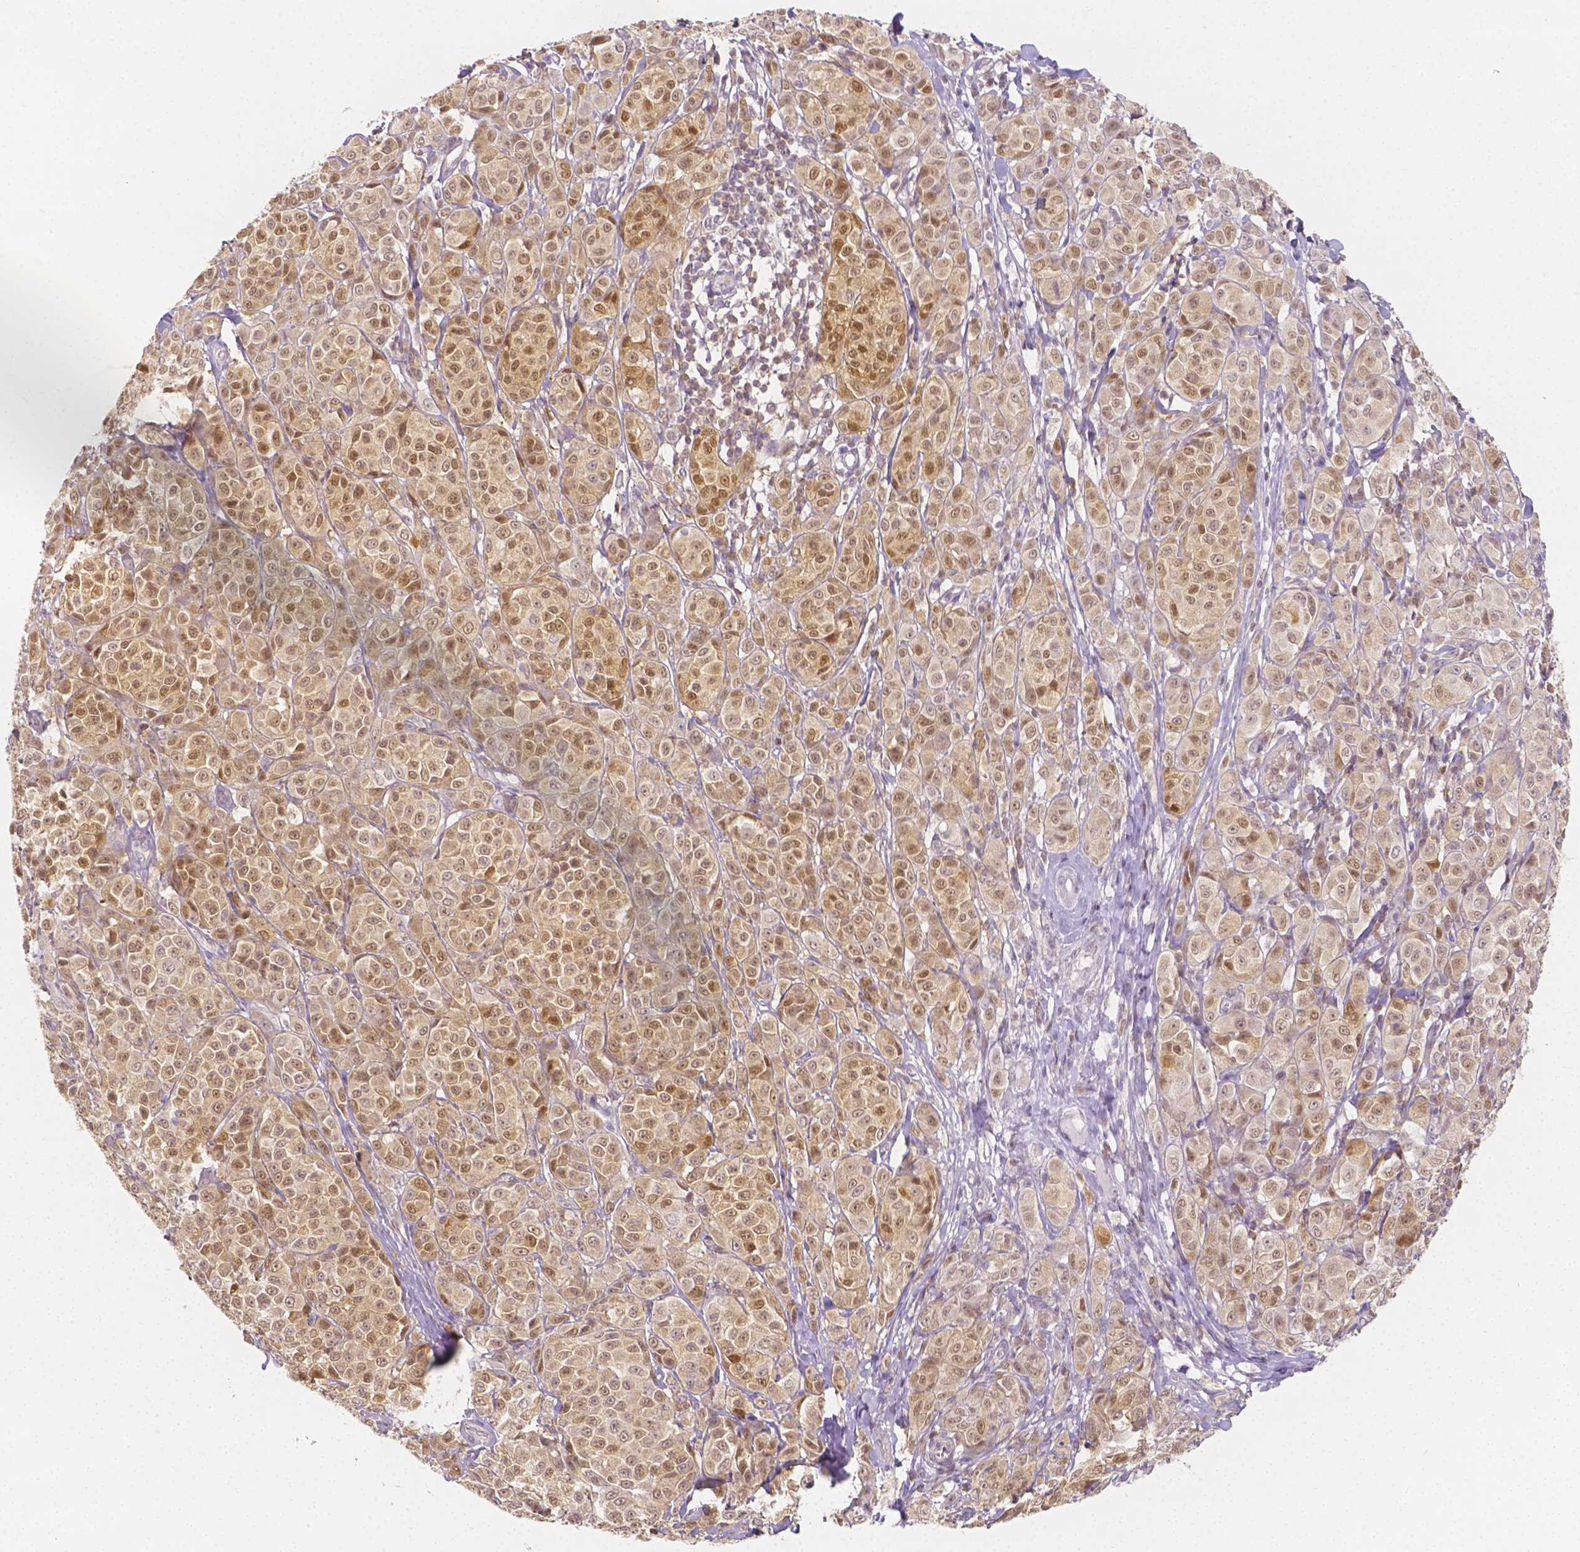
{"staining": {"intensity": "moderate", "quantity": ">75%", "location": "cytoplasmic/membranous,nuclear"}, "tissue": "melanoma", "cell_type": "Tumor cells", "image_type": "cancer", "snomed": [{"axis": "morphology", "description": "Malignant melanoma, NOS"}, {"axis": "topography", "description": "Skin"}], "caption": "Tumor cells display medium levels of moderate cytoplasmic/membranous and nuclear positivity in about >75% of cells in malignant melanoma.", "gene": "SGTB", "patient": {"sex": "male", "age": 89}}